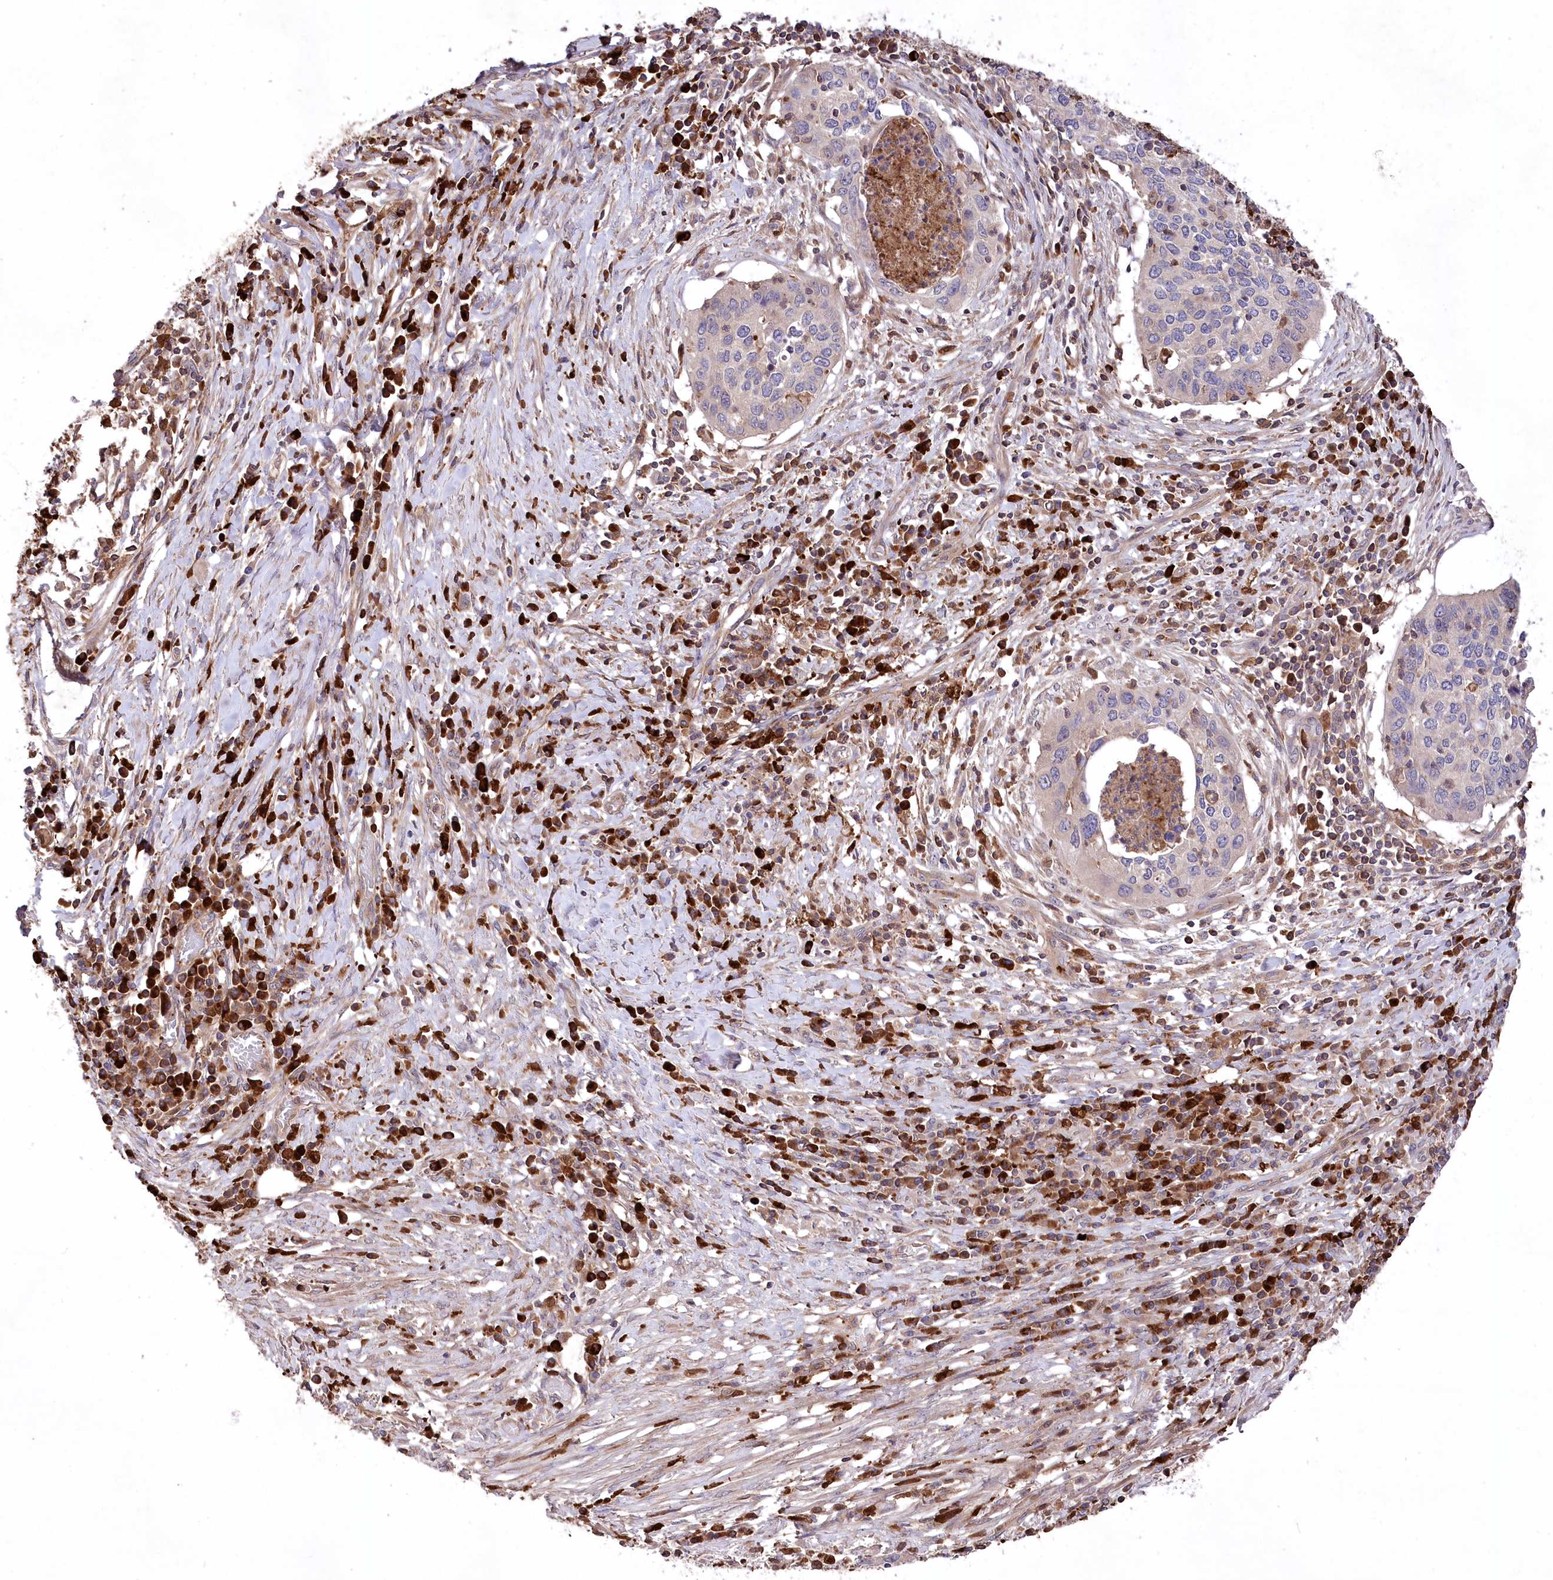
{"staining": {"intensity": "negative", "quantity": "none", "location": "none"}, "tissue": "cervical cancer", "cell_type": "Tumor cells", "image_type": "cancer", "snomed": [{"axis": "morphology", "description": "Squamous cell carcinoma, NOS"}, {"axis": "topography", "description": "Cervix"}], "caption": "The photomicrograph shows no staining of tumor cells in cervical squamous cell carcinoma. (DAB IHC with hematoxylin counter stain).", "gene": "PPP1R21", "patient": {"sex": "female", "age": 38}}